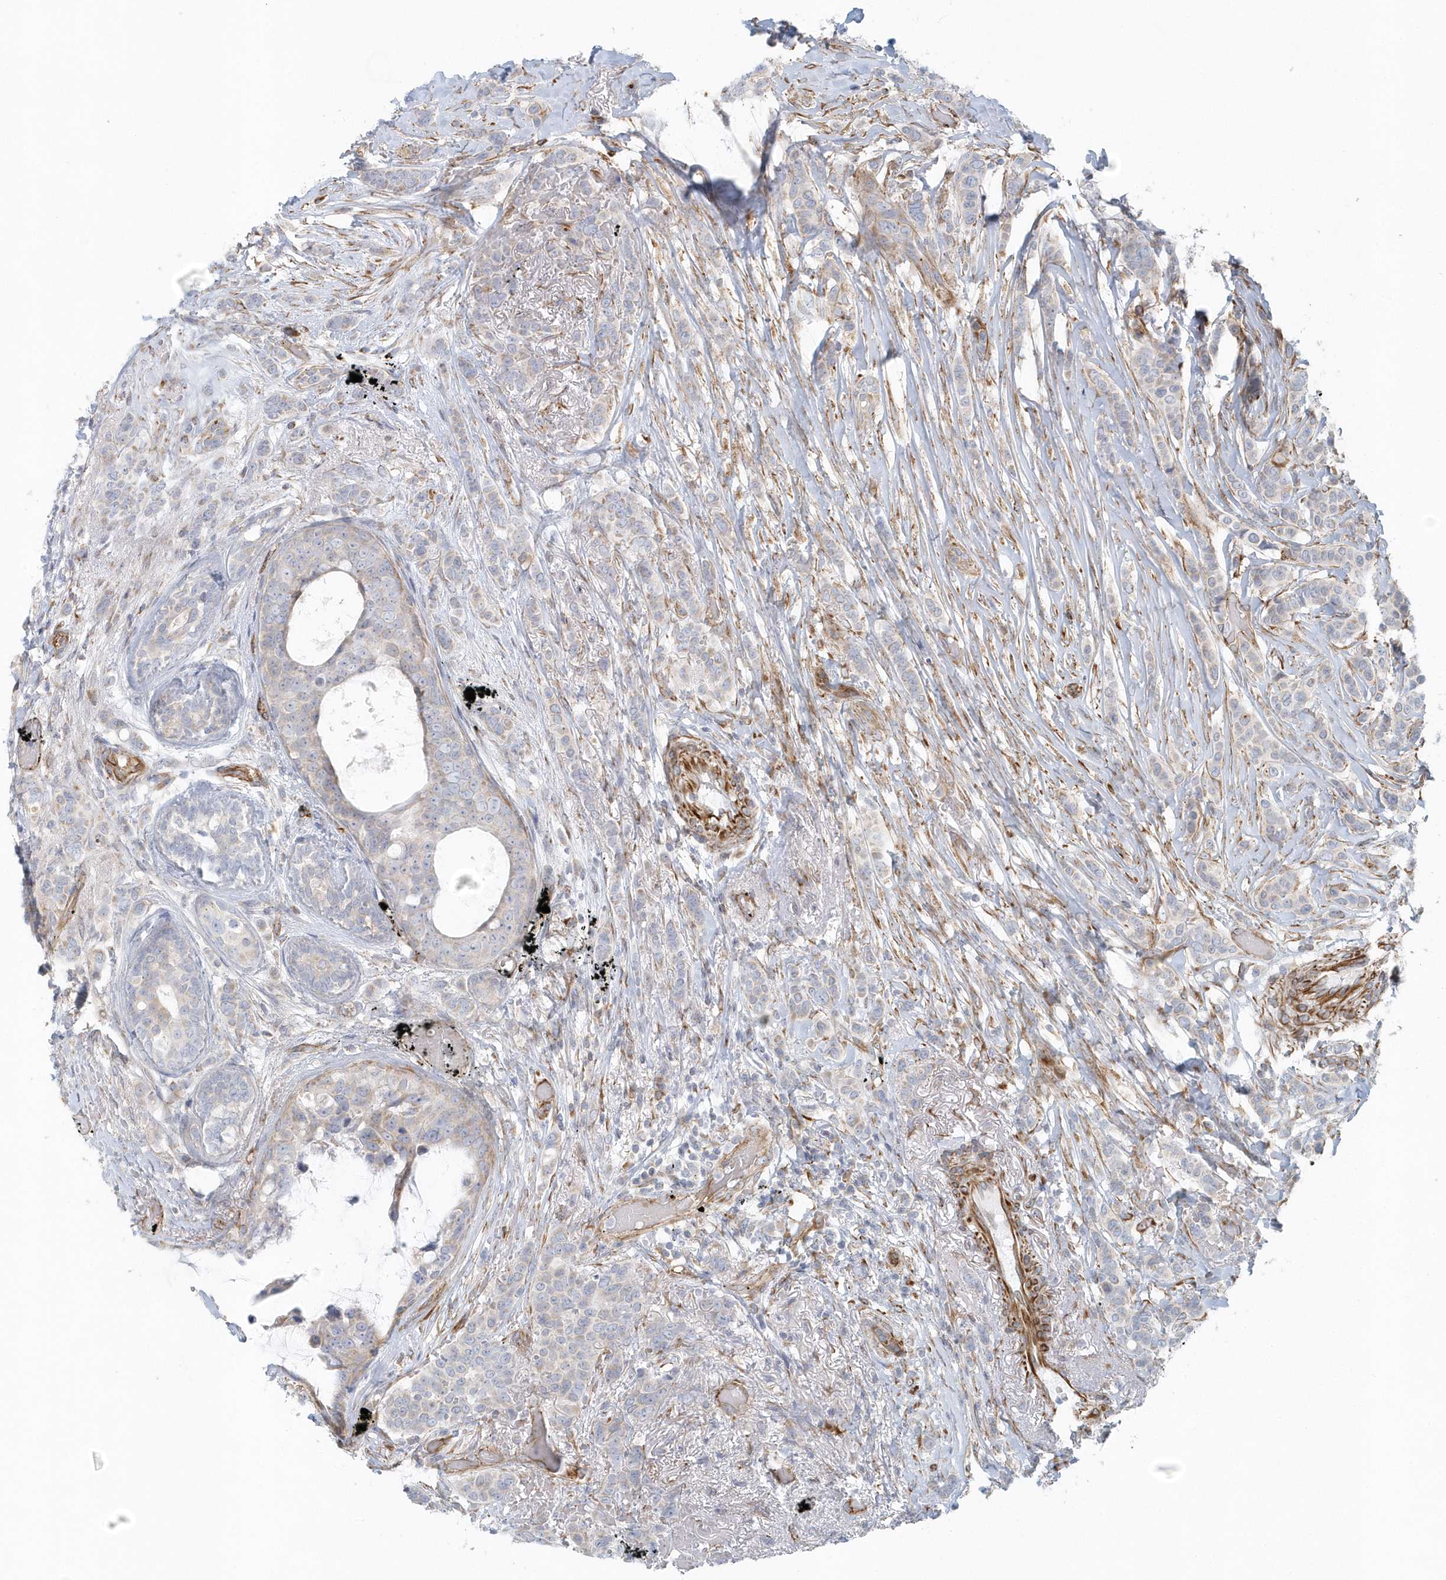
{"staining": {"intensity": "negative", "quantity": "none", "location": "none"}, "tissue": "breast cancer", "cell_type": "Tumor cells", "image_type": "cancer", "snomed": [{"axis": "morphology", "description": "Lobular carcinoma"}, {"axis": "topography", "description": "Breast"}], "caption": "Photomicrograph shows no protein expression in tumor cells of breast cancer tissue.", "gene": "GPR152", "patient": {"sex": "female", "age": 51}}